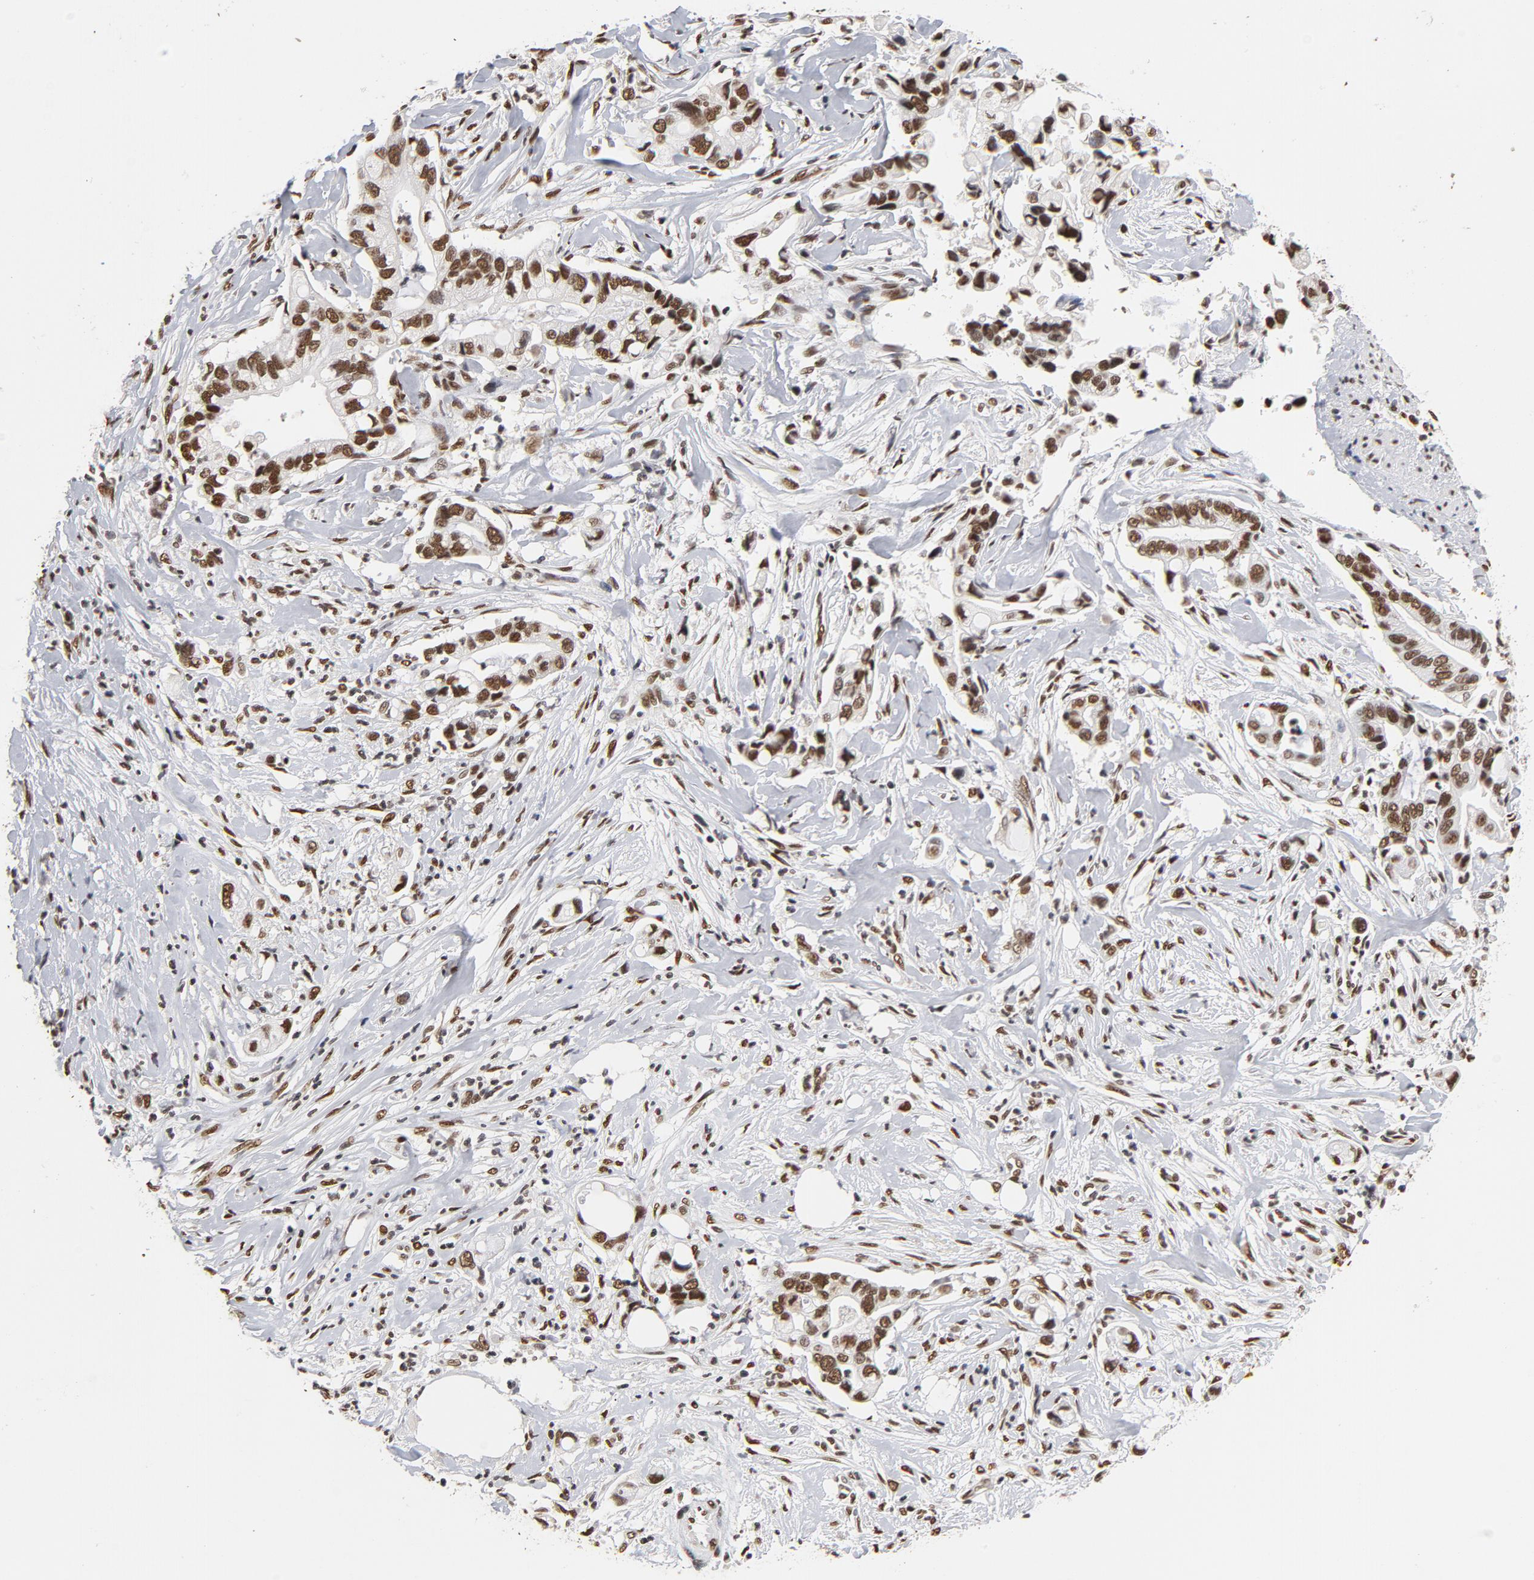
{"staining": {"intensity": "moderate", "quantity": ">75%", "location": "nuclear"}, "tissue": "pancreatic cancer", "cell_type": "Tumor cells", "image_type": "cancer", "snomed": [{"axis": "morphology", "description": "Adenocarcinoma, NOS"}, {"axis": "topography", "description": "Pancreas"}], "caption": "Human pancreatic cancer (adenocarcinoma) stained with a brown dye demonstrates moderate nuclear positive expression in about >75% of tumor cells.", "gene": "TP53BP1", "patient": {"sex": "male", "age": 70}}